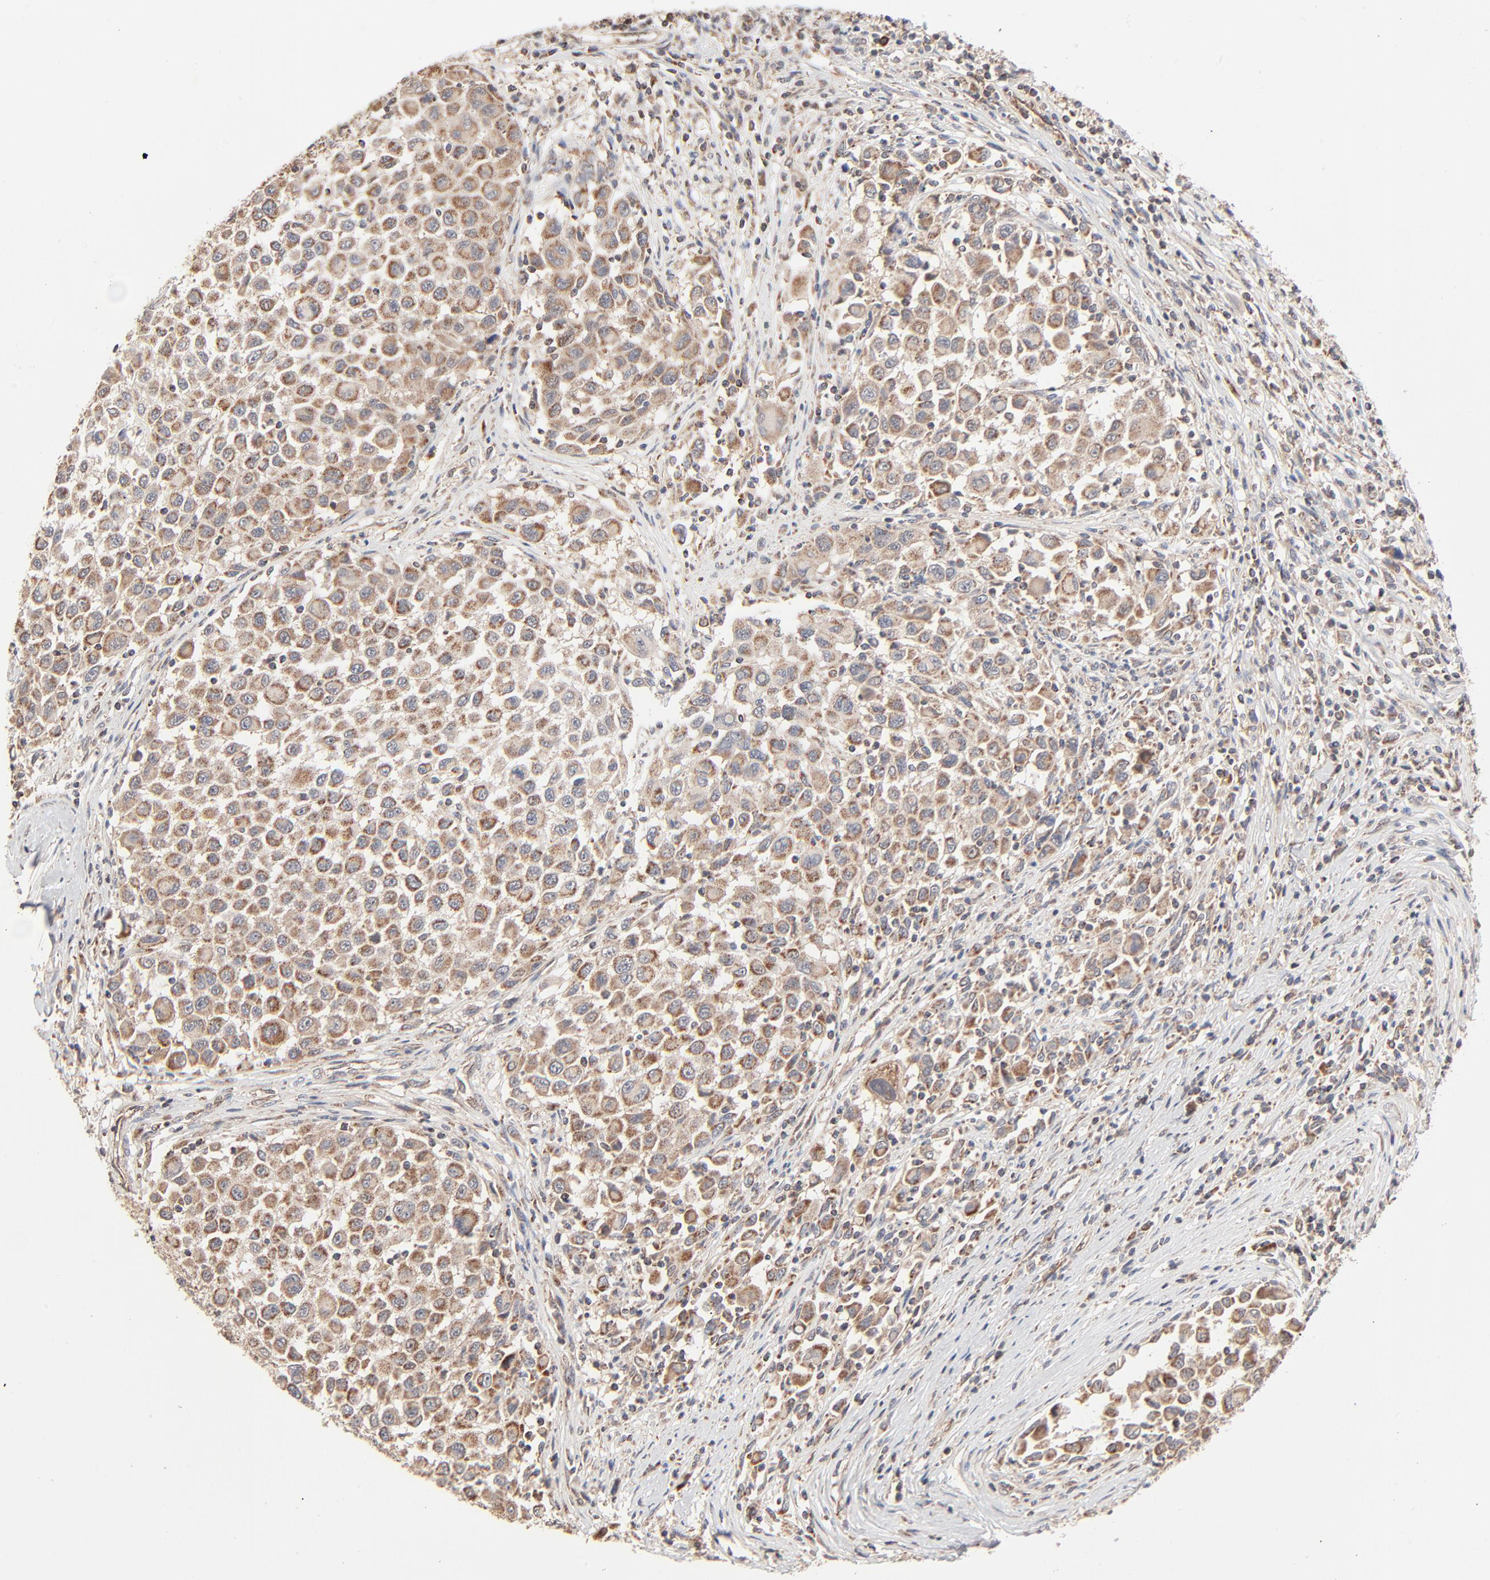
{"staining": {"intensity": "moderate", "quantity": ">75%", "location": "cytoplasmic/membranous"}, "tissue": "melanoma", "cell_type": "Tumor cells", "image_type": "cancer", "snomed": [{"axis": "morphology", "description": "Malignant melanoma, Metastatic site"}, {"axis": "topography", "description": "Lymph node"}], "caption": "High-power microscopy captured an IHC image of malignant melanoma (metastatic site), revealing moderate cytoplasmic/membranous staining in approximately >75% of tumor cells.", "gene": "ABLIM3", "patient": {"sex": "male", "age": 61}}